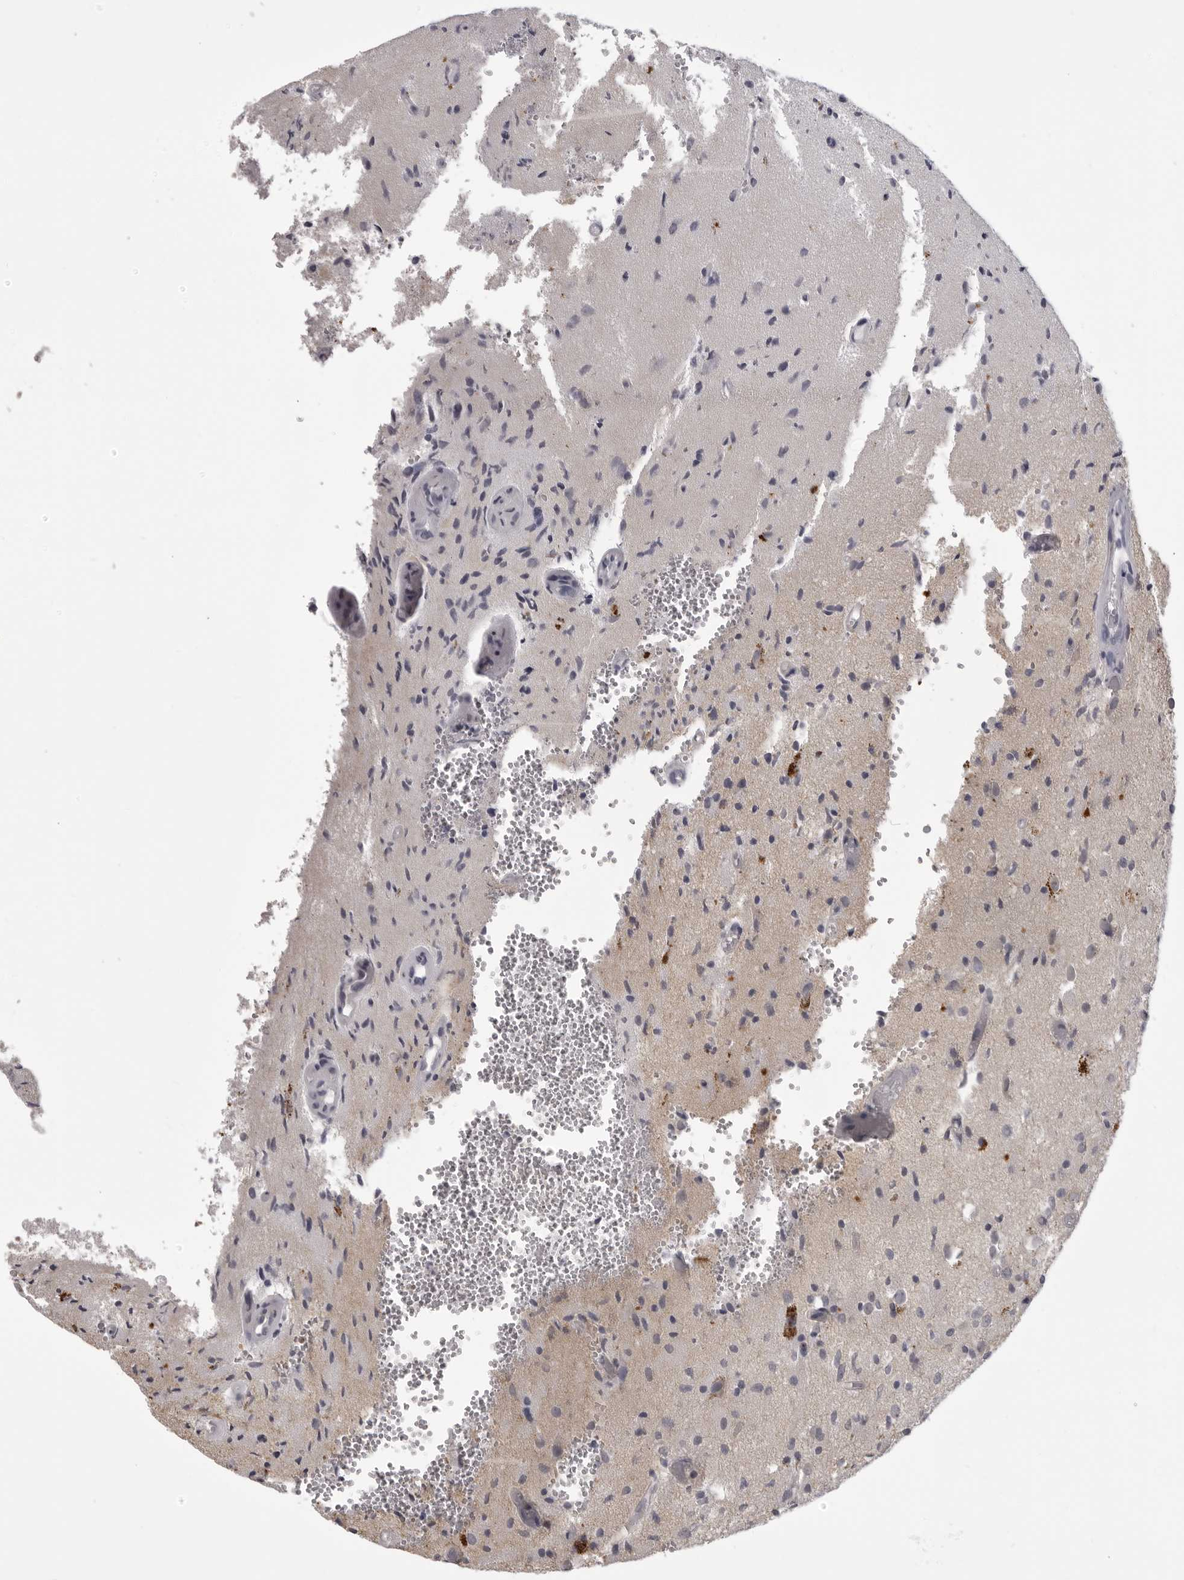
{"staining": {"intensity": "negative", "quantity": "none", "location": "none"}, "tissue": "glioma", "cell_type": "Tumor cells", "image_type": "cancer", "snomed": [{"axis": "morphology", "description": "Normal tissue, NOS"}, {"axis": "morphology", "description": "Glioma, malignant, High grade"}, {"axis": "topography", "description": "Cerebral cortex"}], "caption": "Immunohistochemistry histopathology image of neoplastic tissue: human glioma stained with DAB (3,3'-diaminobenzidine) shows no significant protein expression in tumor cells.", "gene": "EPHA10", "patient": {"sex": "male", "age": 77}}